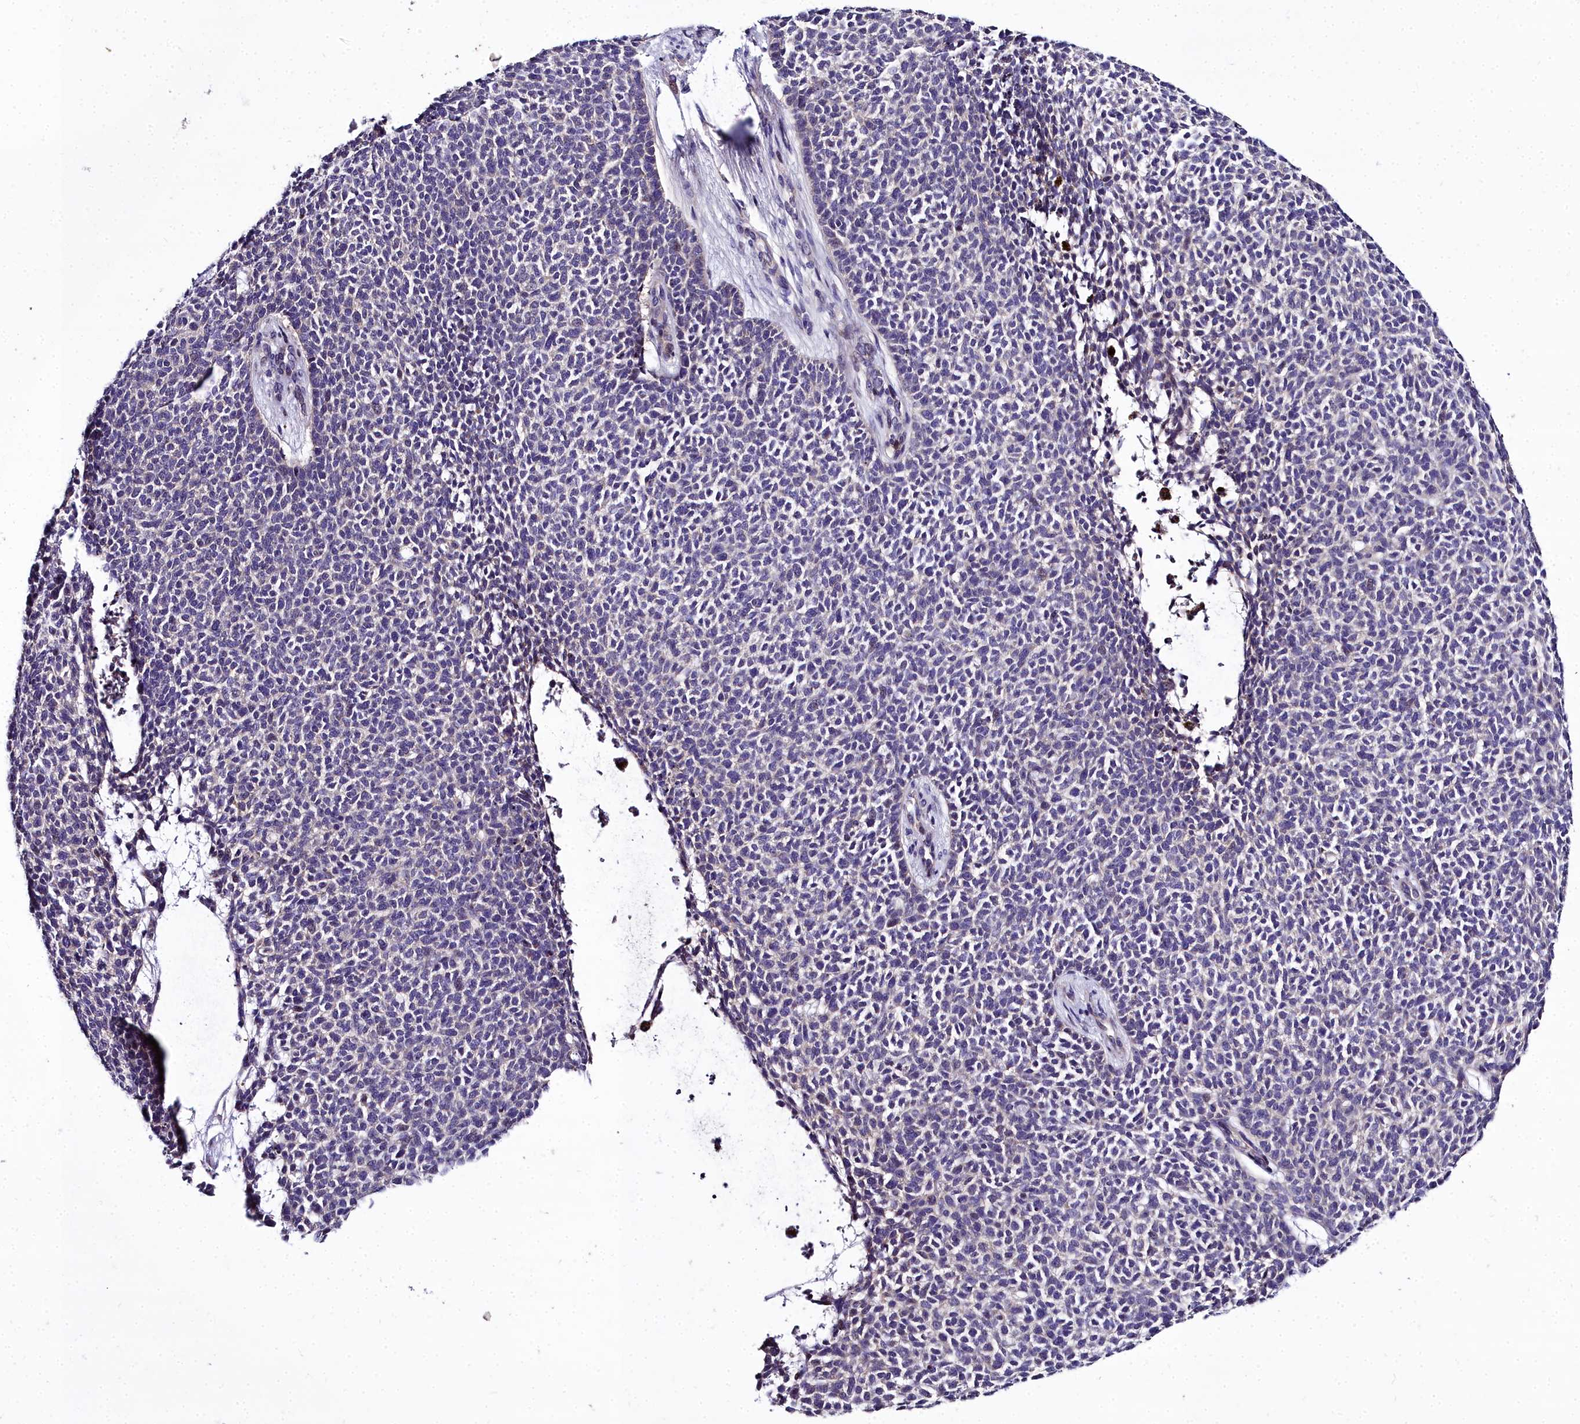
{"staining": {"intensity": "negative", "quantity": "none", "location": "none"}, "tissue": "skin cancer", "cell_type": "Tumor cells", "image_type": "cancer", "snomed": [{"axis": "morphology", "description": "Basal cell carcinoma"}, {"axis": "topography", "description": "Skin"}], "caption": "Tumor cells show no significant protein staining in skin basal cell carcinoma.", "gene": "NT5M", "patient": {"sex": "female", "age": 84}}